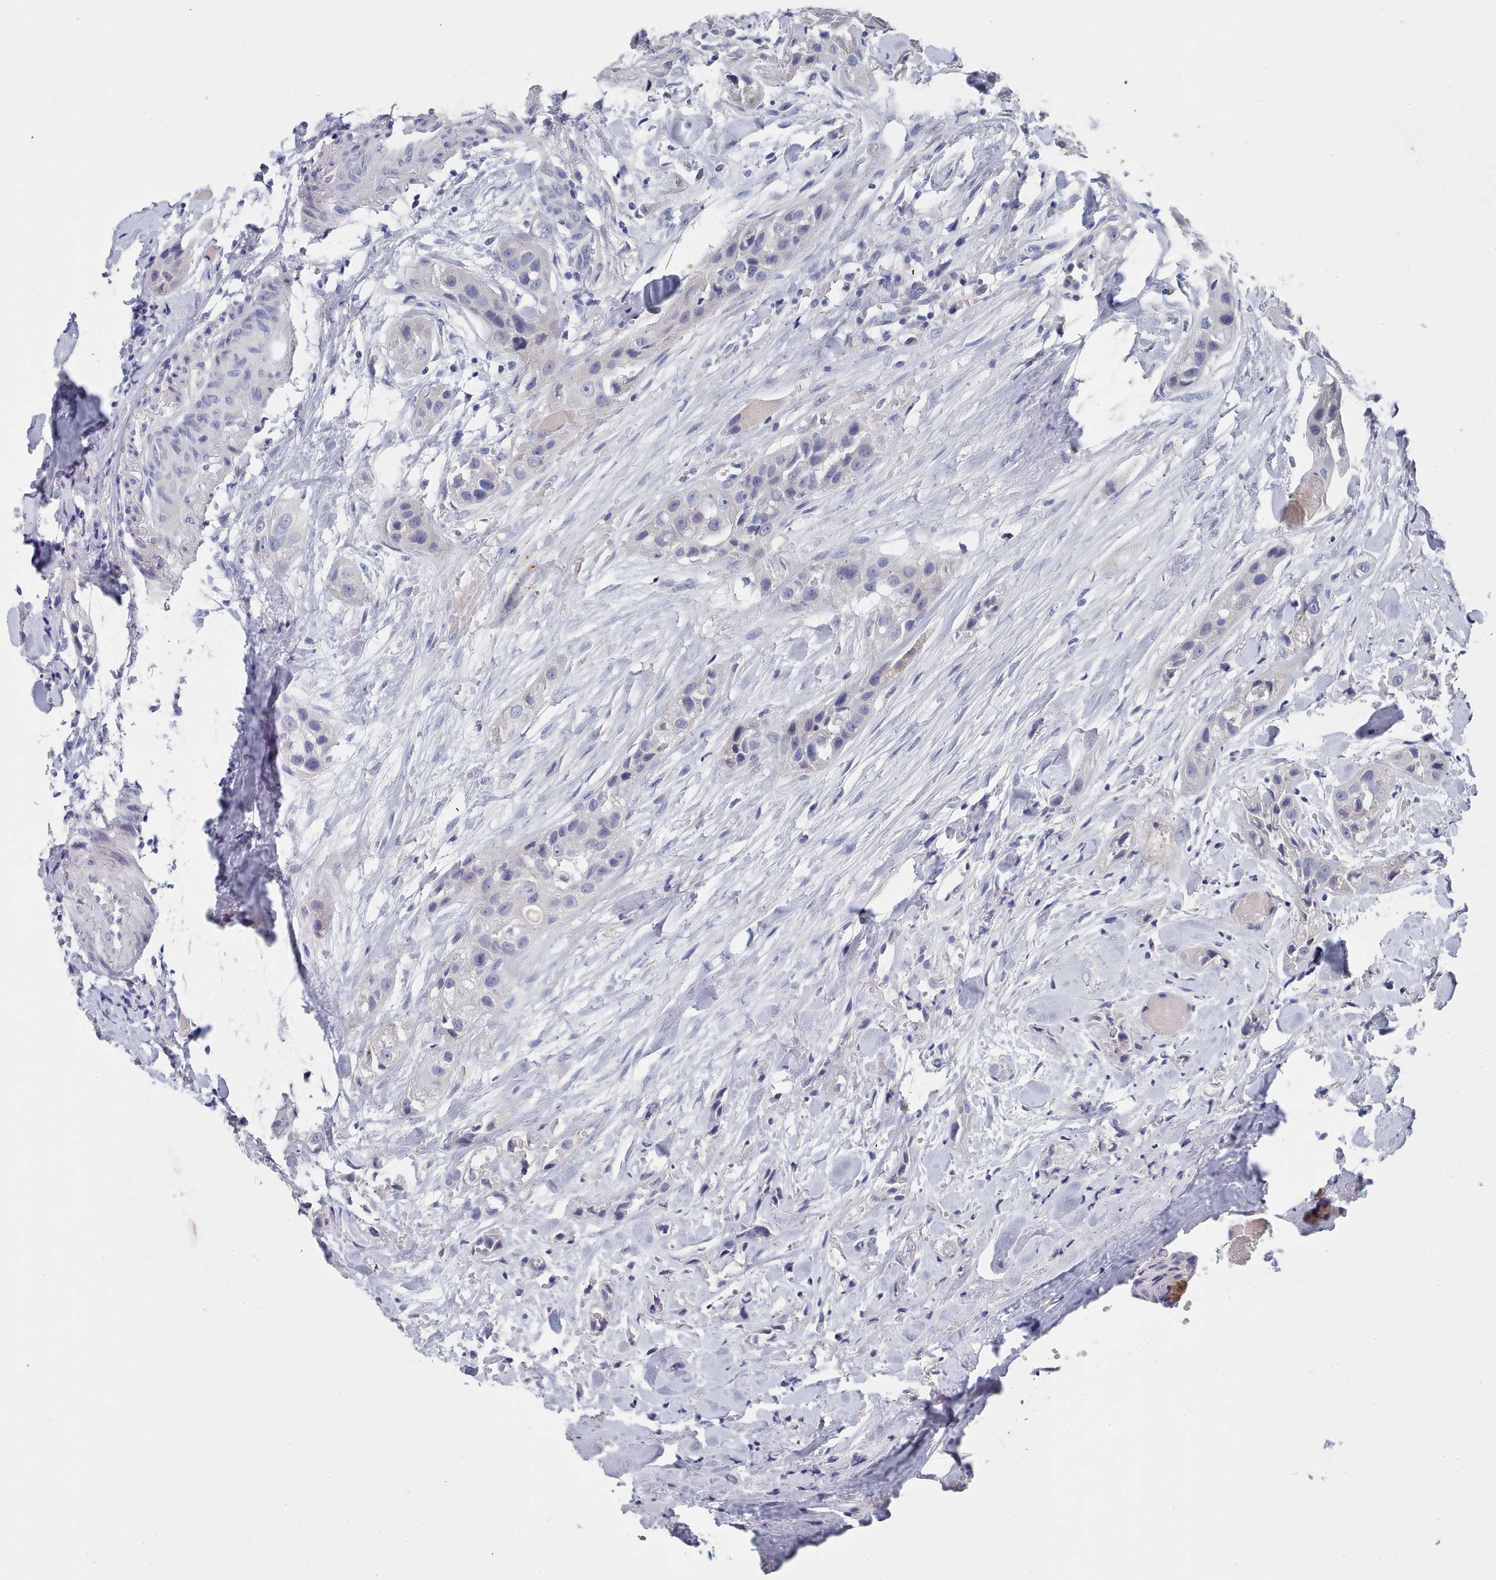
{"staining": {"intensity": "negative", "quantity": "none", "location": "none"}, "tissue": "head and neck cancer", "cell_type": "Tumor cells", "image_type": "cancer", "snomed": [{"axis": "morphology", "description": "Normal tissue, NOS"}, {"axis": "morphology", "description": "Squamous cell carcinoma, NOS"}, {"axis": "topography", "description": "Skeletal muscle"}, {"axis": "topography", "description": "Head-Neck"}], "caption": "Immunohistochemistry image of human head and neck cancer stained for a protein (brown), which shows no positivity in tumor cells.", "gene": "ACAD11", "patient": {"sex": "male", "age": 51}}